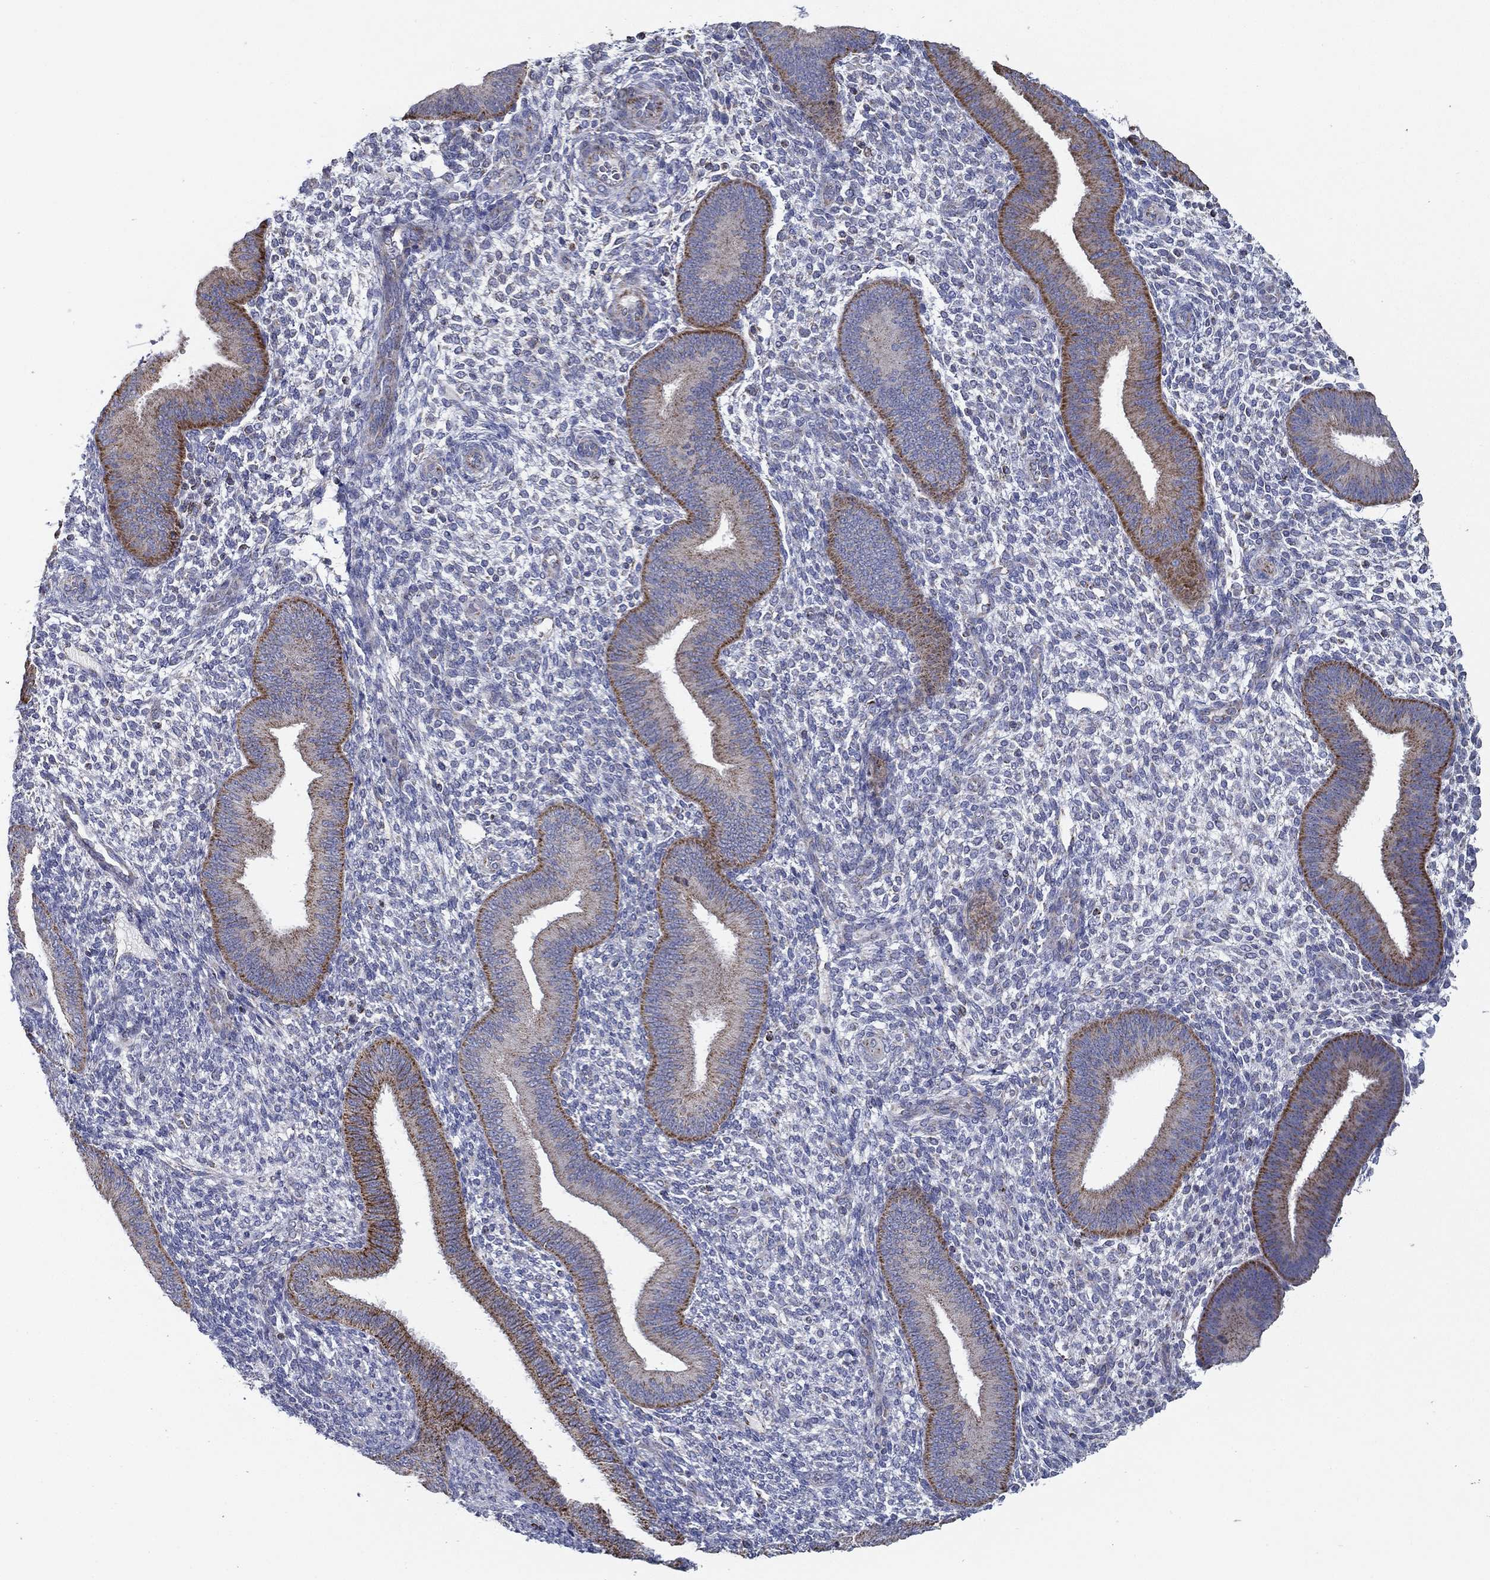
{"staining": {"intensity": "negative", "quantity": "none", "location": "none"}, "tissue": "endometrium", "cell_type": "Cells in endometrial stroma", "image_type": "normal", "snomed": [{"axis": "morphology", "description": "Normal tissue, NOS"}, {"axis": "topography", "description": "Endometrium"}], "caption": "Cells in endometrial stroma show no significant expression in normal endometrium.", "gene": "SFXN1", "patient": {"sex": "female", "age": 39}}